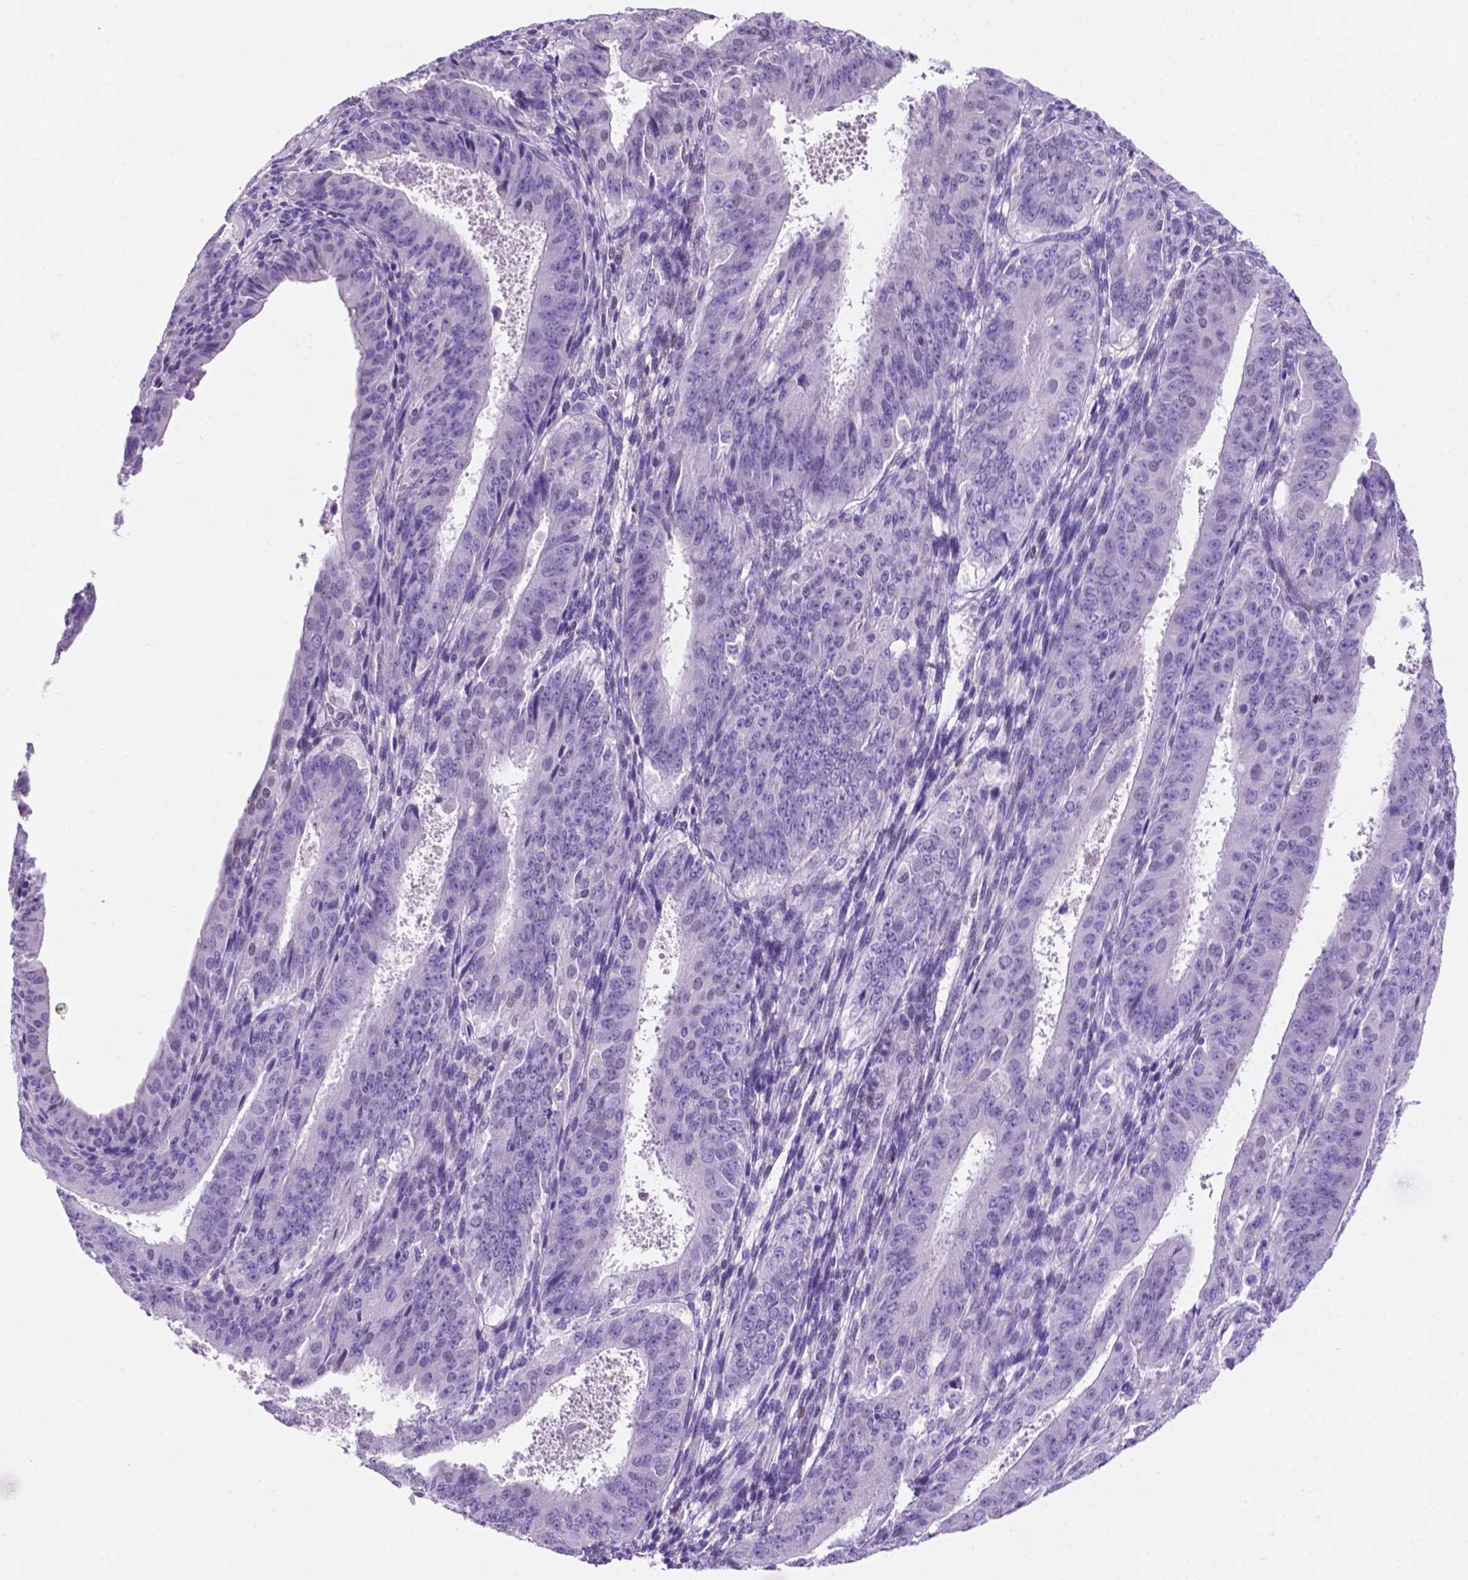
{"staining": {"intensity": "negative", "quantity": "none", "location": "none"}, "tissue": "ovarian cancer", "cell_type": "Tumor cells", "image_type": "cancer", "snomed": [{"axis": "morphology", "description": "Carcinoma, endometroid"}, {"axis": "topography", "description": "Ovary"}], "caption": "Tumor cells show no significant protein expression in ovarian cancer.", "gene": "TMEM210", "patient": {"sex": "female", "age": 42}}